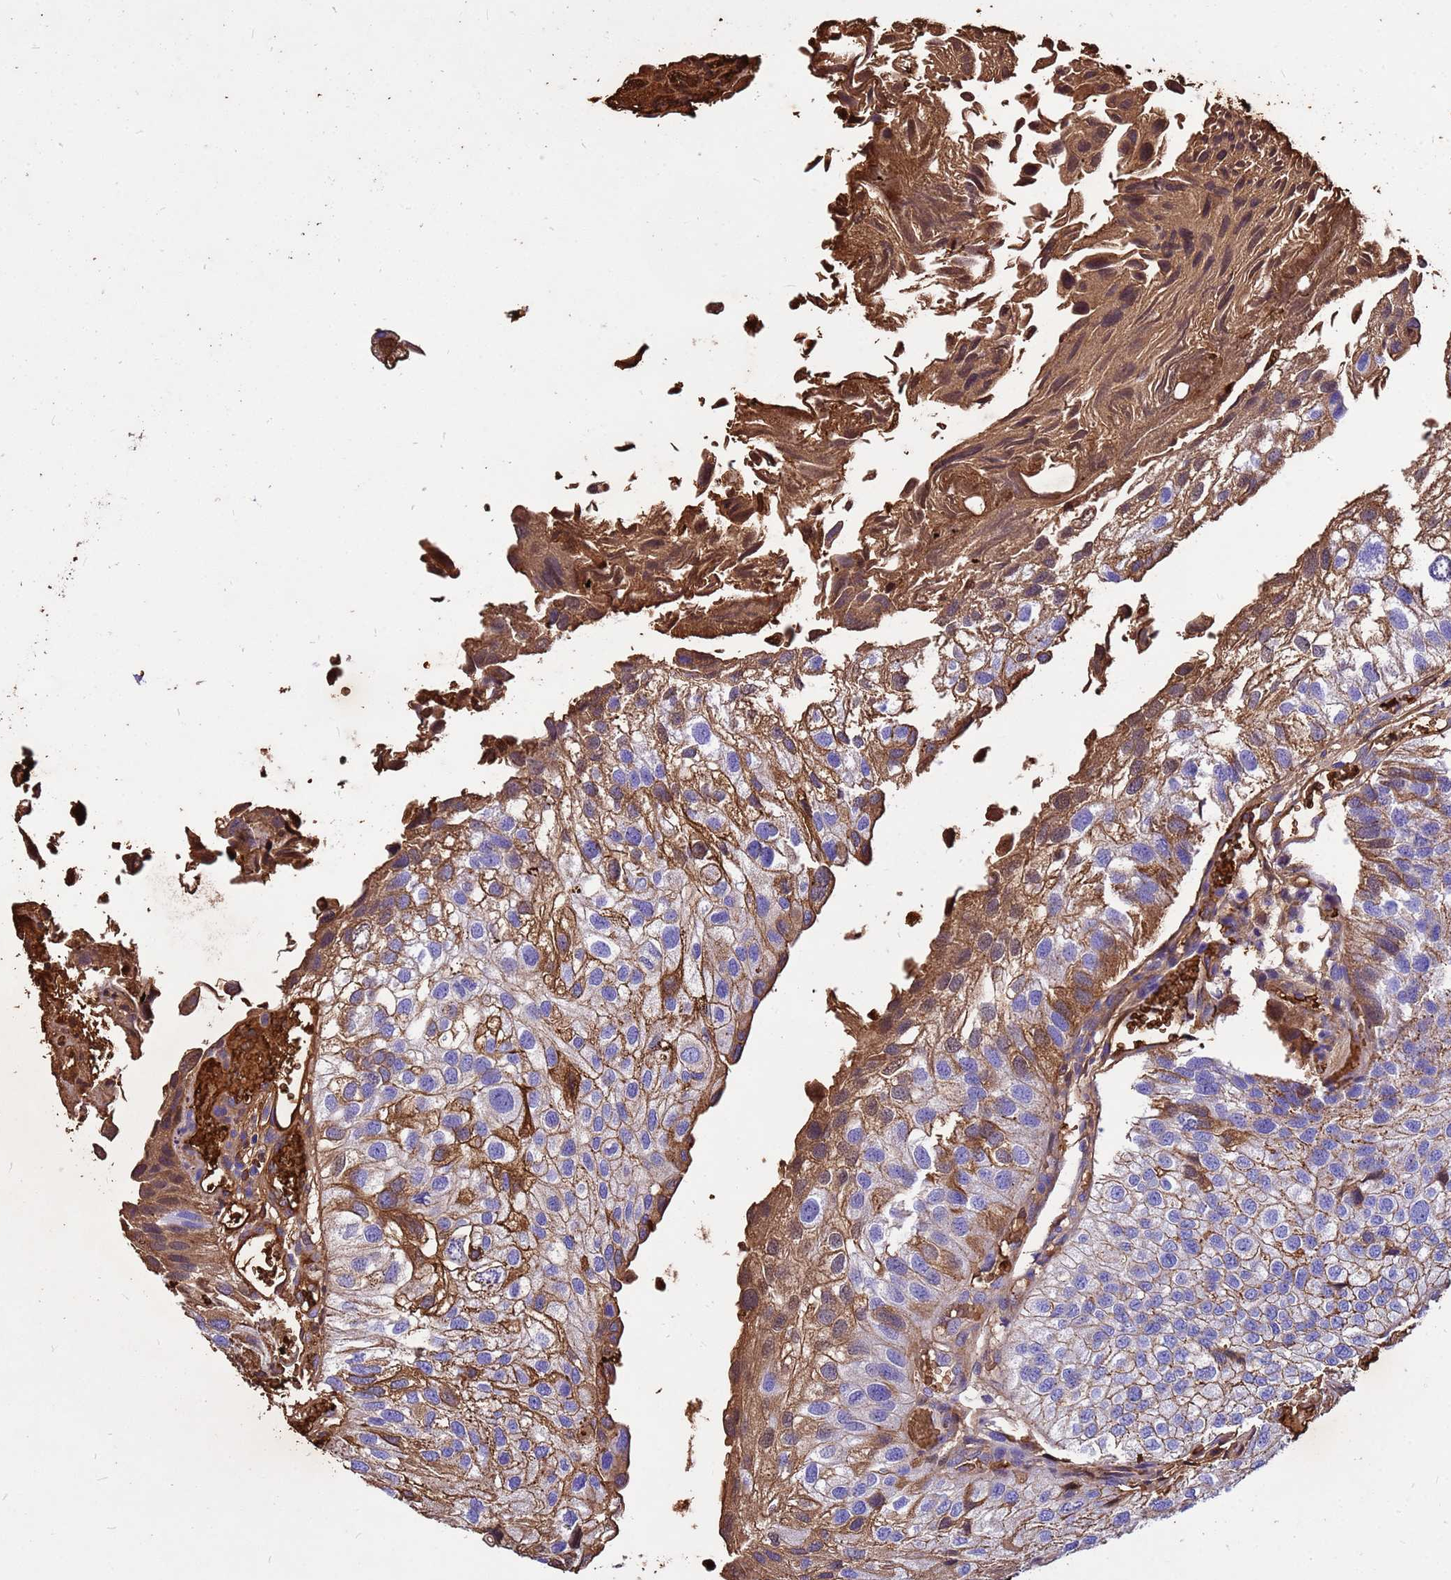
{"staining": {"intensity": "moderate", "quantity": "25%-75%", "location": "cytoplasmic/membranous"}, "tissue": "urothelial cancer", "cell_type": "Tumor cells", "image_type": "cancer", "snomed": [{"axis": "morphology", "description": "Urothelial carcinoma, Low grade"}, {"axis": "topography", "description": "Urinary bladder"}], "caption": "Urothelial carcinoma (low-grade) tissue exhibits moderate cytoplasmic/membranous expression in approximately 25%-75% of tumor cells", "gene": "HBA2", "patient": {"sex": "female", "age": 89}}